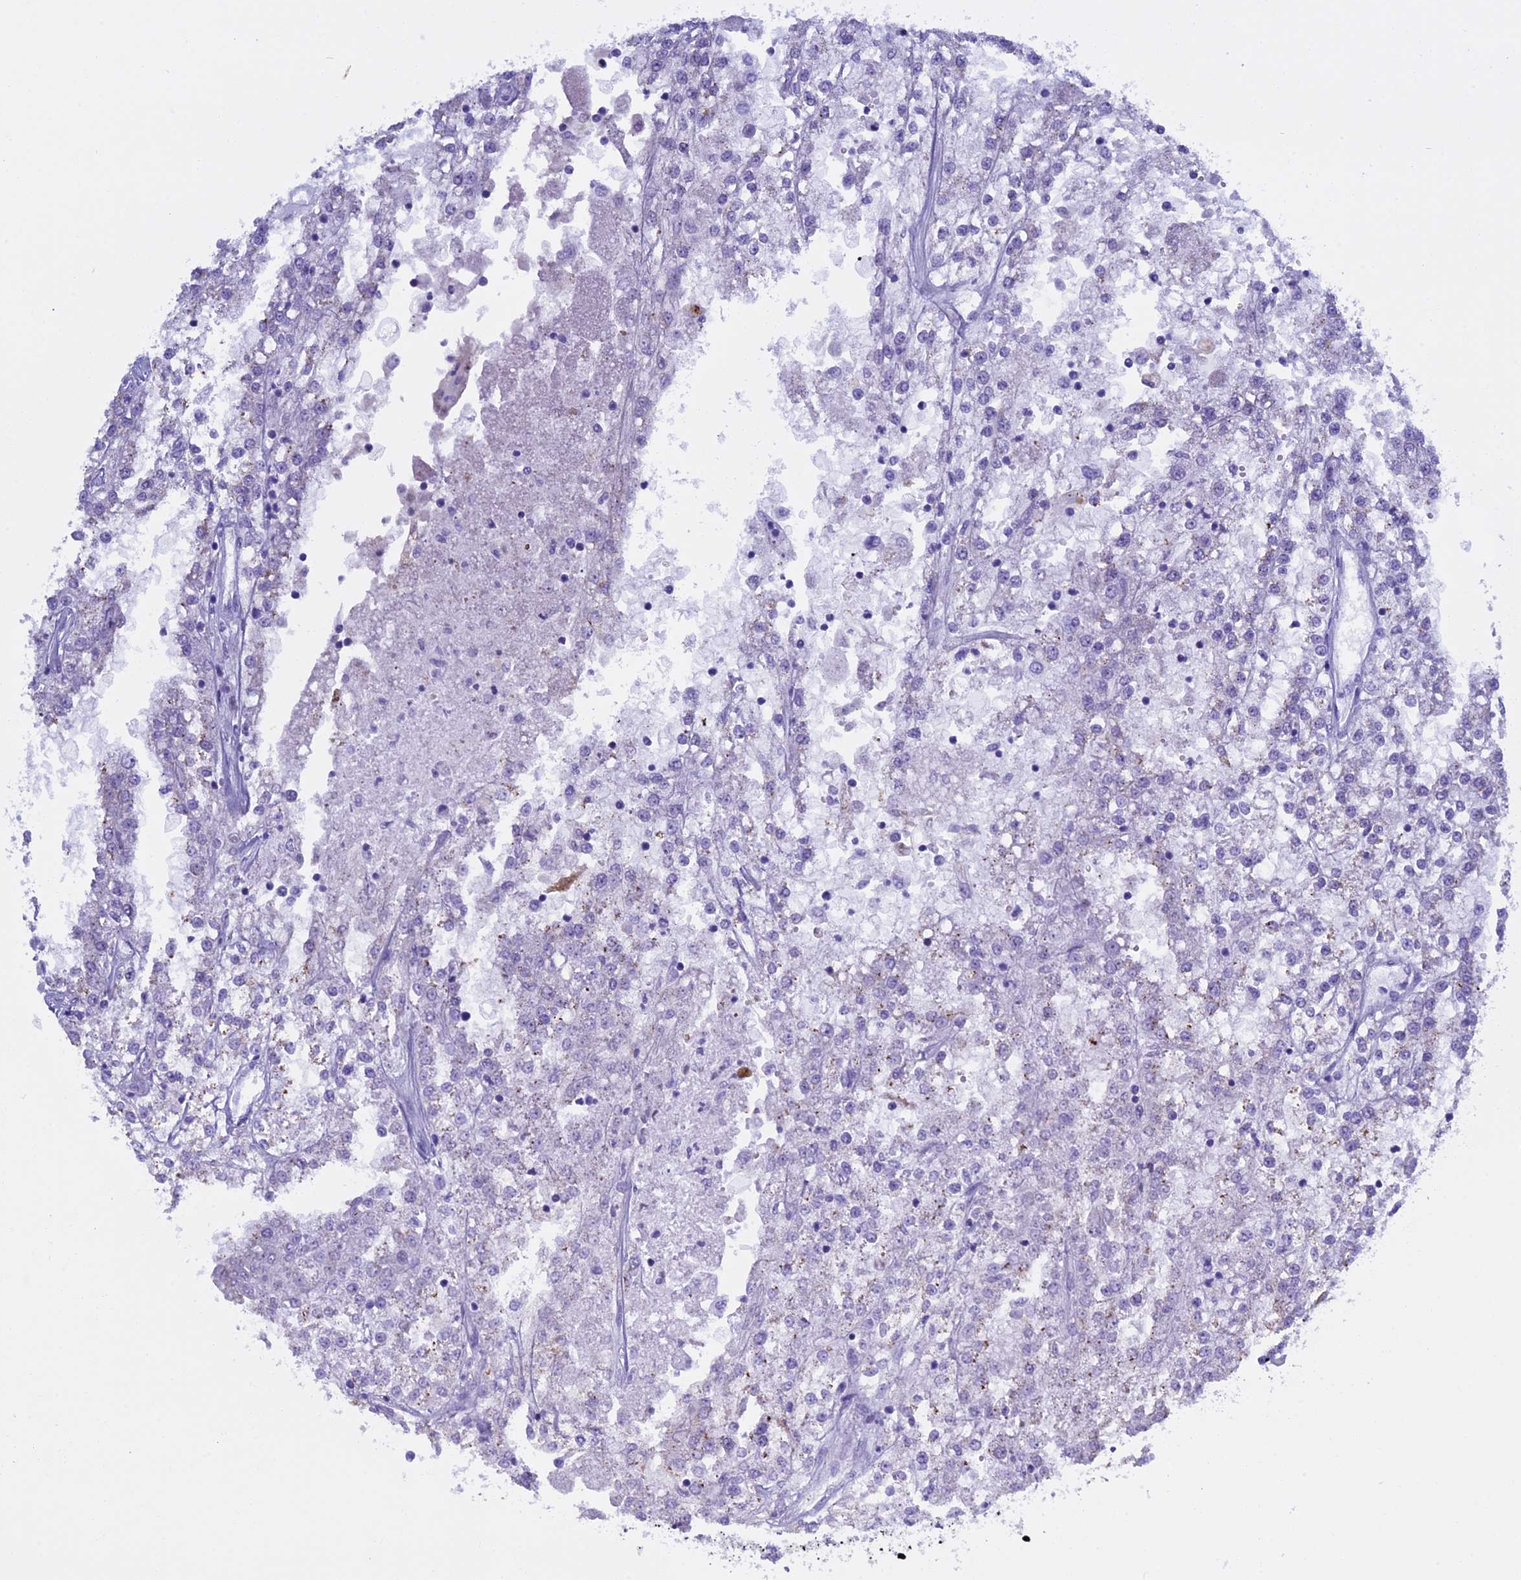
{"staining": {"intensity": "negative", "quantity": "none", "location": "none"}, "tissue": "renal cancer", "cell_type": "Tumor cells", "image_type": "cancer", "snomed": [{"axis": "morphology", "description": "Adenocarcinoma, NOS"}, {"axis": "topography", "description": "Kidney"}], "caption": "Immunohistochemistry image of neoplastic tissue: human renal adenocarcinoma stained with DAB (3,3'-diaminobenzidine) shows no significant protein positivity in tumor cells.", "gene": "KCTD21", "patient": {"sex": "female", "age": 52}}